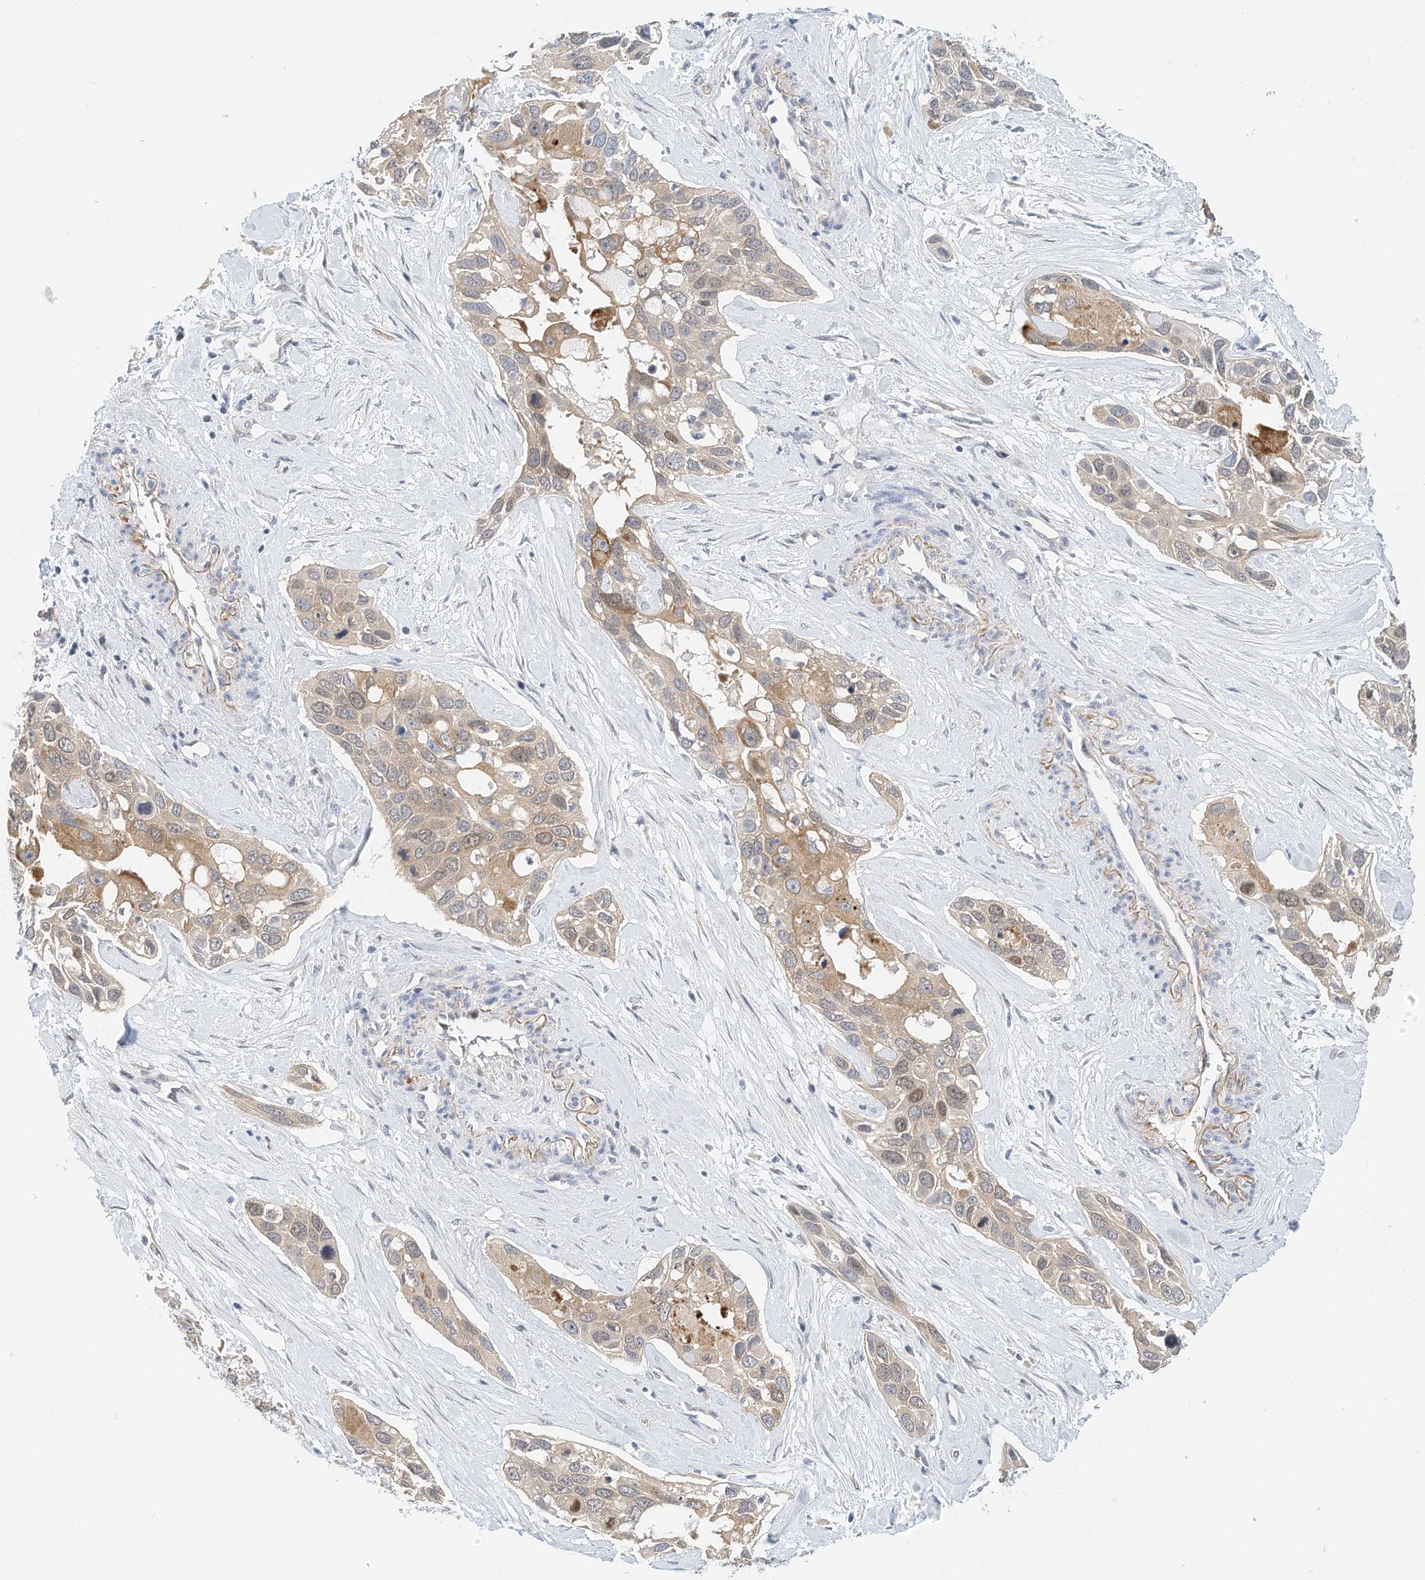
{"staining": {"intensity": "moderate", "quantity": "<25%", "location": "cytoplasmic/membranous"}, "tissue": "pancreatic cancer", "cell_type": "Tumor cells", "image_type": "cancer", "snomed": [{"axis": "morphology", "description": "Adenocarcinoma, NOS"}, {"axis": "topography", "description": "Pancreas"}], "caption": "A histopathology image showing moderate cytoplasmic/membranous staining in approximately <25% of tumor cells in pancreatic cancer, as visualized by brown immunohistochemical staining.", "gene": "ARHGAP28", "patient": {"sex": "female", "age": 60}}